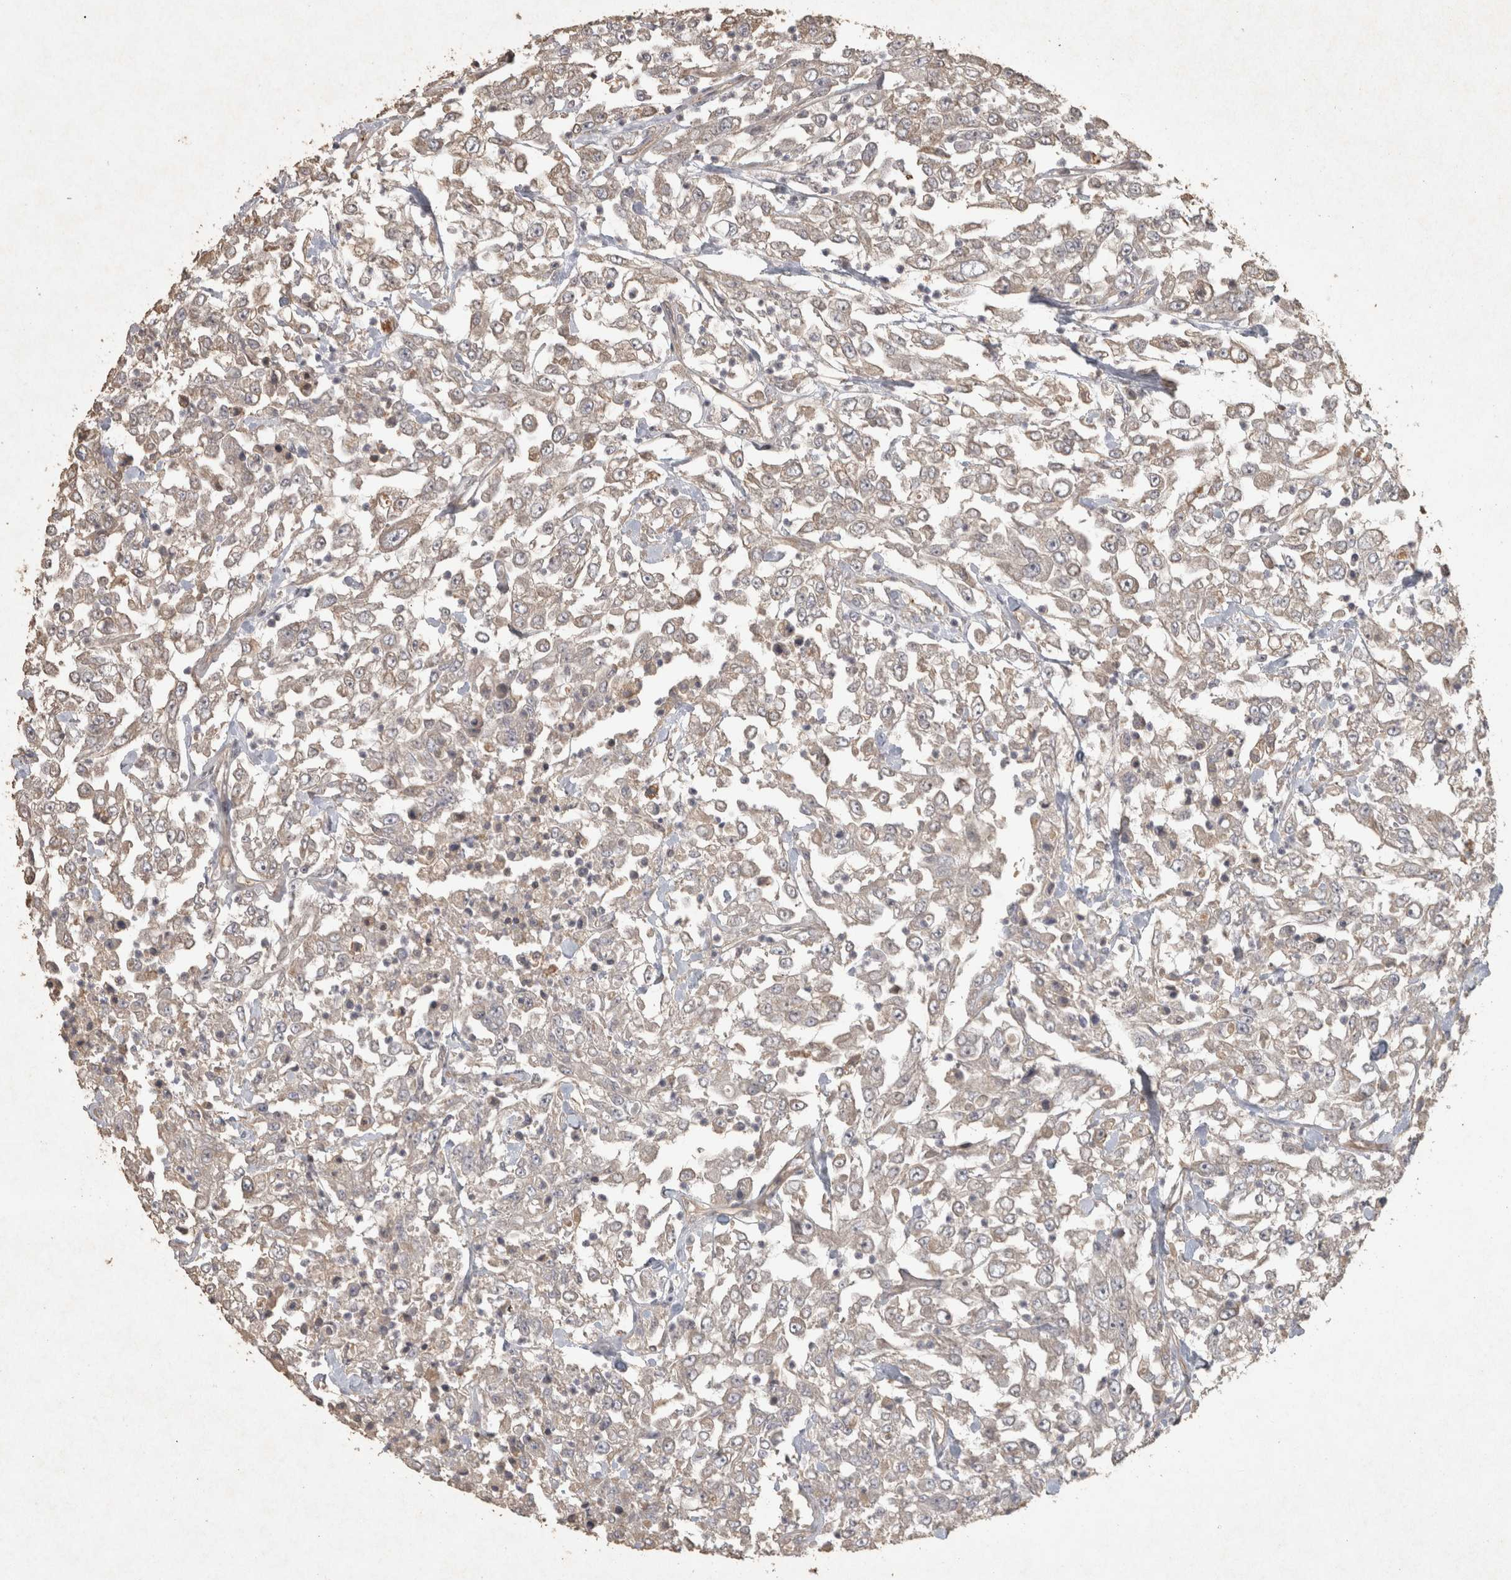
{"staining": {"intensity": "weak", "quantity": "25%-75%", "location": "cytoplasmic/membranous"}, "tissue": "urothelial cancer", "cell_type": "Tumor cells", "image_type": "cancer", "snomed": [{"axis": "morphology", "description": "Urothelial carcinoma, High grade"}, {"axis": "topography", "description": "Urinary bladder"}], "caption": "A photomicrograph showing weak cytoplasmic/membranous staining in approximately 25%-75% of tumor cells in urothelial carcinoma (high-grade), as visualized by brown immunohistochemical staining.", "gene": "OSTN", "patient": {"sex": "male", "age": 46}}